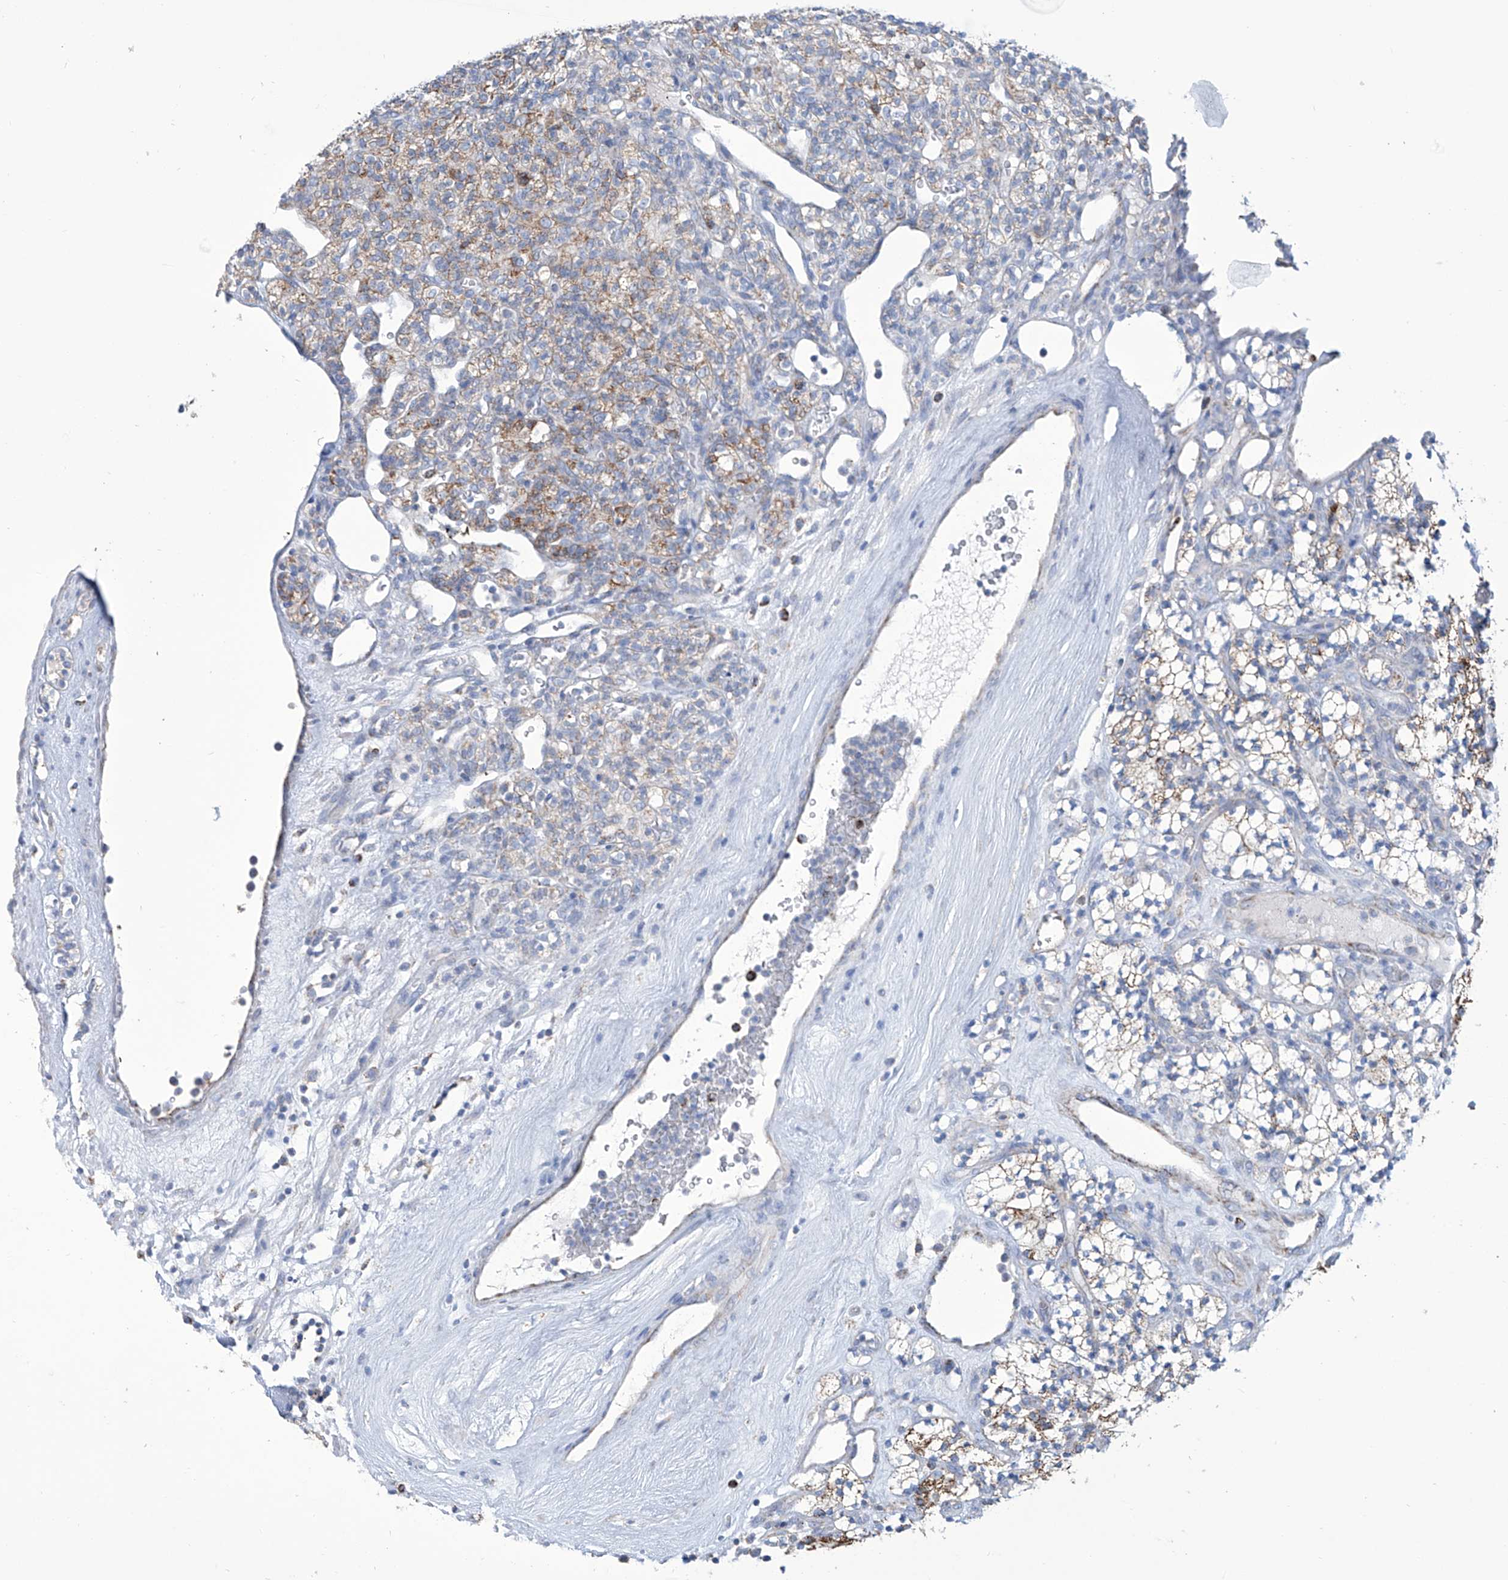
{"staining": {"intensity": "moderate", "quantity": "<25%", "location": "cytoplasmic/membranous"}, "tissue": "renal cancer", "cell_type": "Tumor cells", "image_type": "cancer", "snomed": [{"axis": "morphology", "description": "Adenocarcinoma, NOS"}, {"axis": "topography", "description": "Kidney"}], "caption": "A brown stain labels moderate cytoplasmic/membranous staining of a protein in human adenocarcinoma (renal) tumor cells. (DAB IHC, brown staining for protein, blue staining for nuclei).", "gene": "ALDH6A1", "patient": {"sex": "male", "age": 77}}